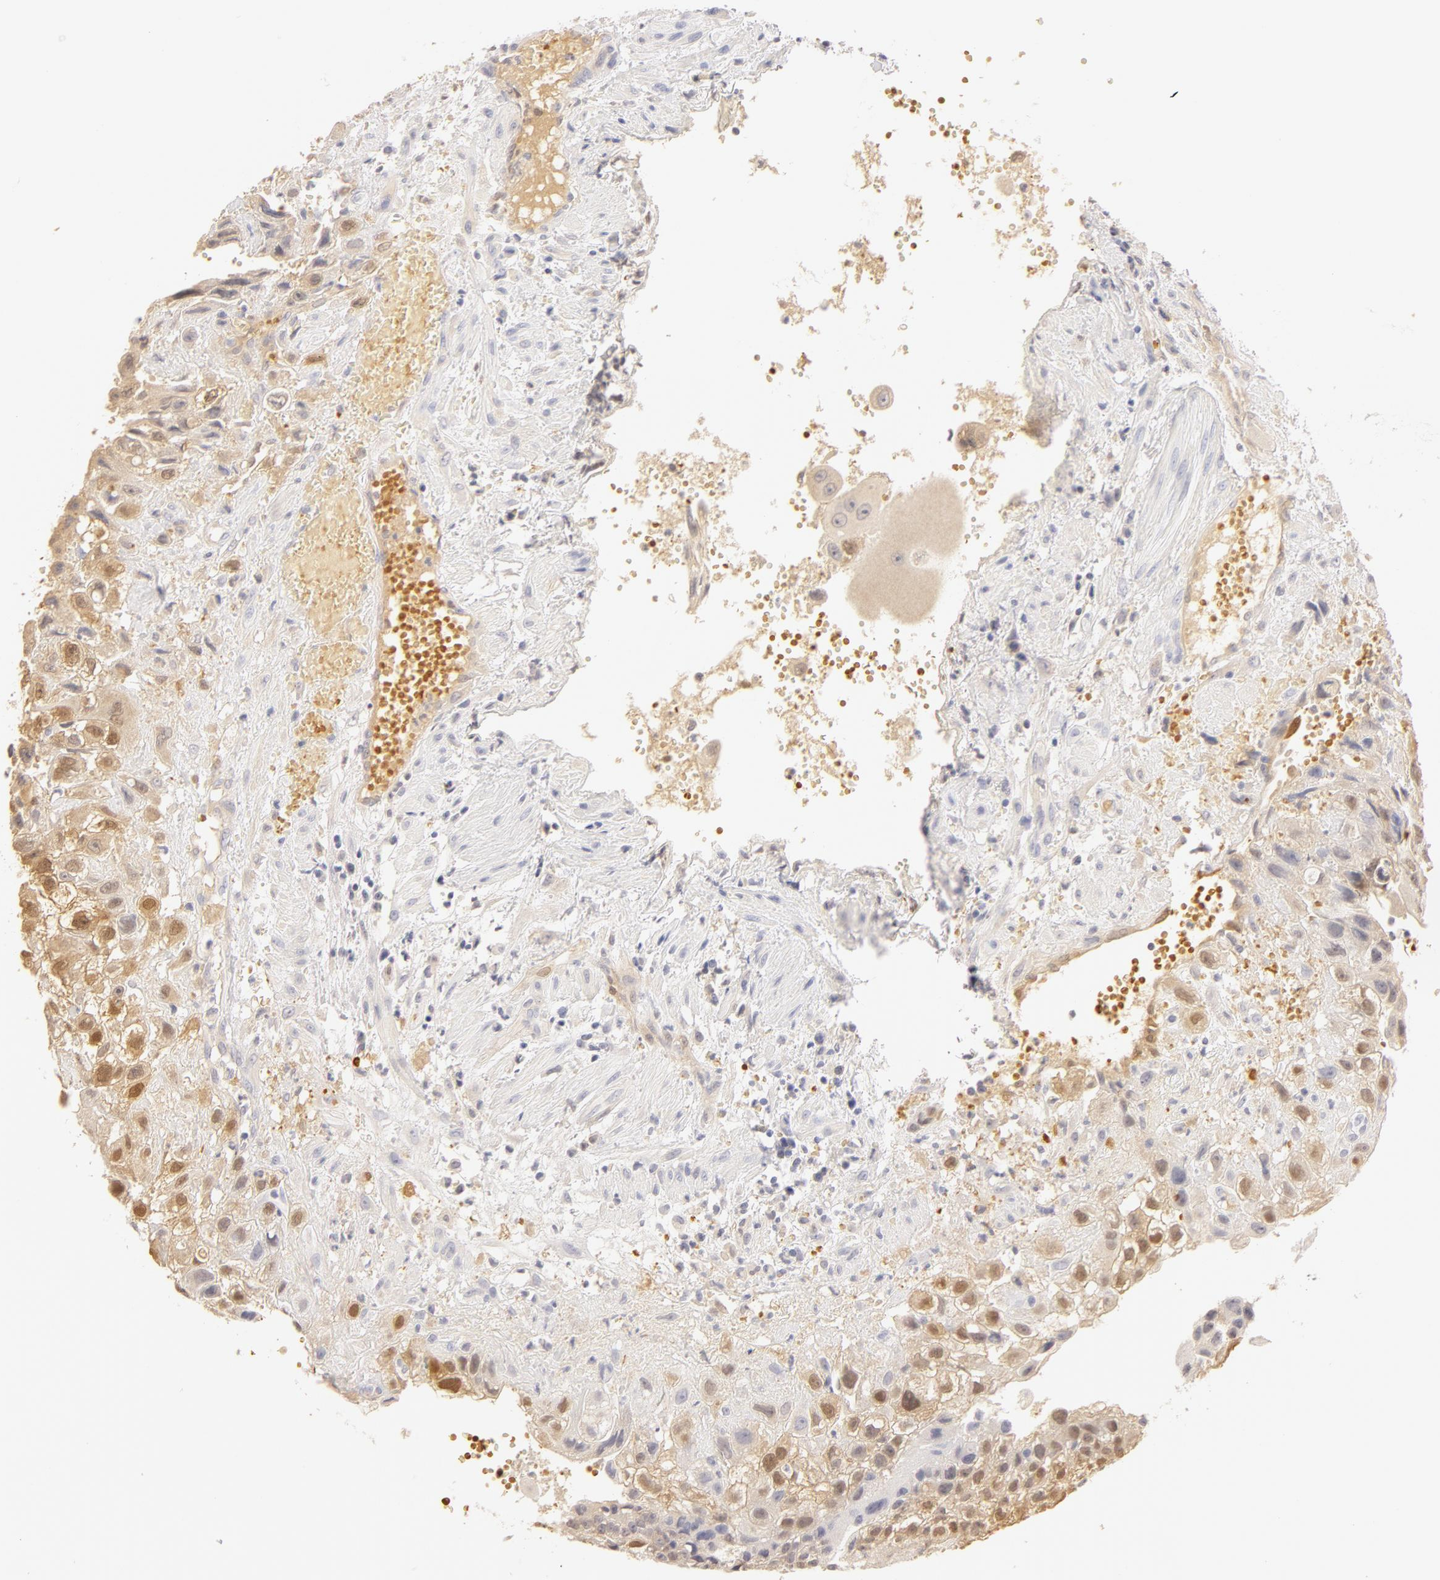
{"staining": {"intensity": "moderate", "quantity": "25%-75%", "location": "nuclear"}, "tissue": "placenta", "cell_type": "Decidual cells", "image_type": "normal", "snomed": [{"axis": "morphology", "description": "Normal tissue, NOS"}, {"axis": "topography", "description": "Placenta"}], "caption": "Immunohistochemistry staining of unremarkable placenta, which displays medium levels of moderate nuclear positivity in about 25%-75% of decidual cells indicating moderate nuclear protein expression. The staining was performed using DAB (3,3'-diaminobenzidine) (brown) for protein detection and nuclei were counterstained in hematoxylin (blue).", "gene": "CA2", "patient": {"sex": "female", "age": 34}}